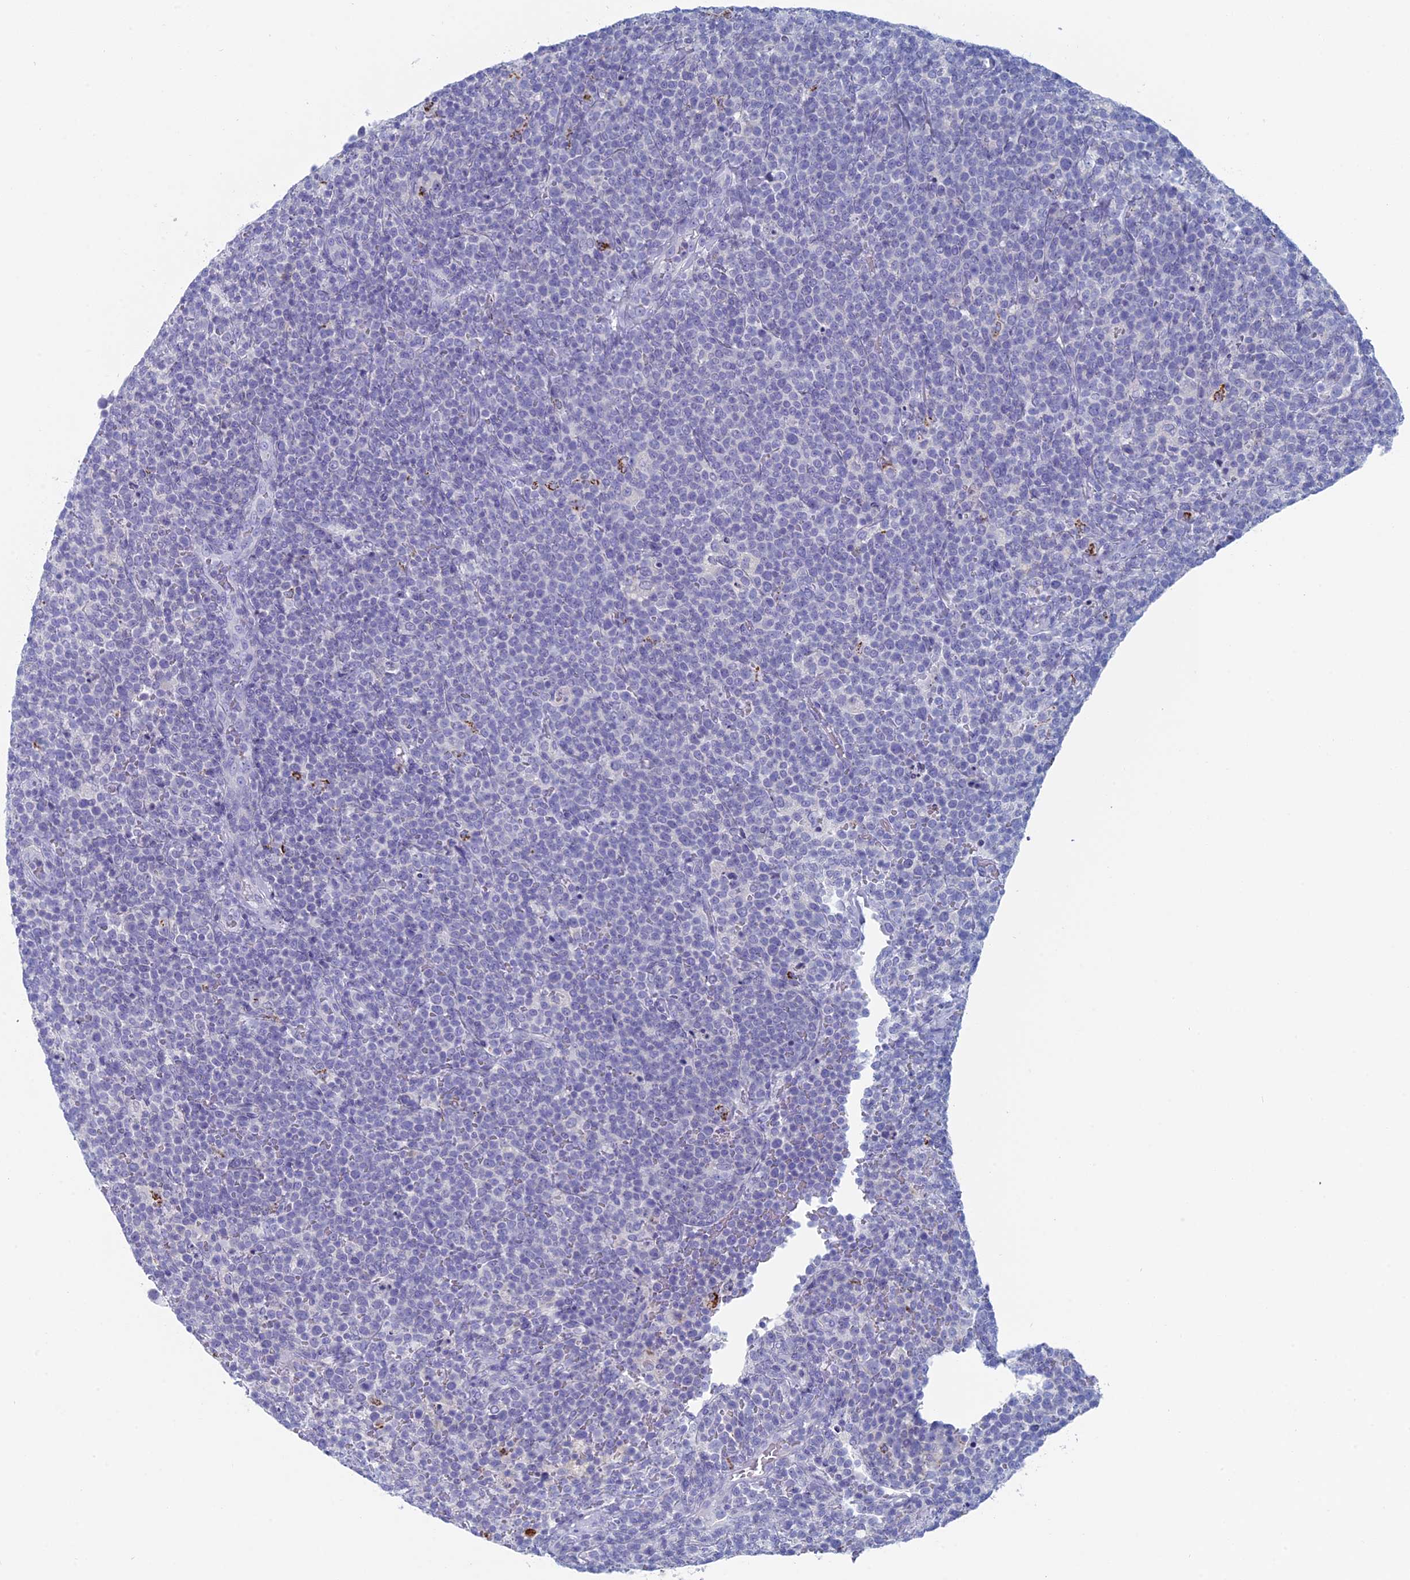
{"staining": {"intensity": "negative", "quantity": "none", "location": "none"}, "tissue": "lymphoma", "cell_type": "Tumor cells", "image_type": "cancer", "snomed": [{"axis": "morphology", "description": "Malignant lymphoma, non-Hodgkin's type, High grade"}, {"axis": "topography", "description": "Lymph node"}], "caption": "Immunohistochemistry of human lymphoma reveals no expression in tumor cells. (DAB (3,3'-diaminobenzidine) IHC with hematoxylin counter stain).", "gene": "ALMS1", "patient": {"sex": "male", "age": 61}}